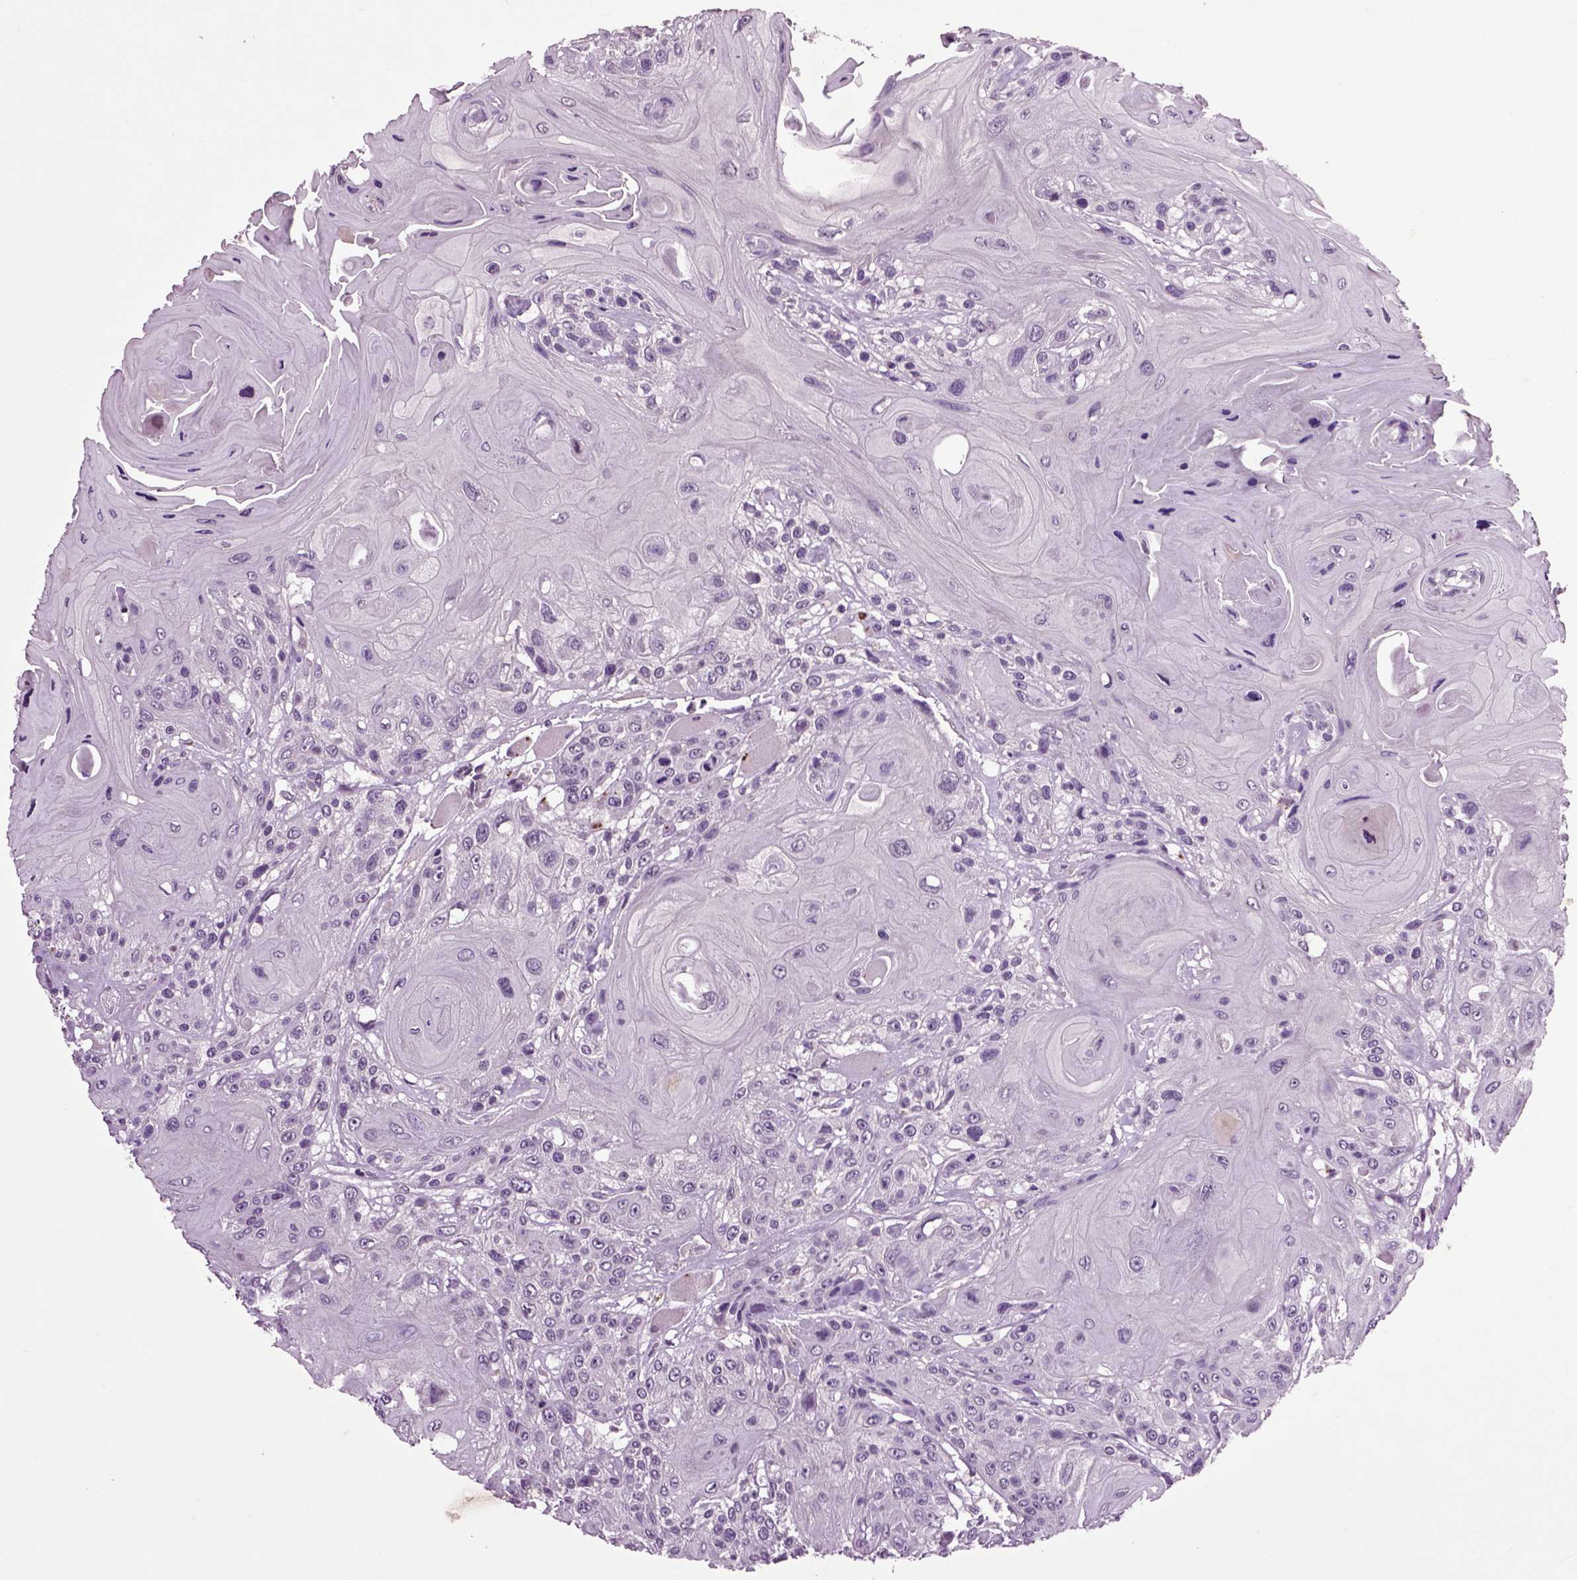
{"staining": {"intensity": "negative", "quantity": "none", "location": "none"}, "tissue": "head and neck cancer", "cell_type": "Tumor cells", "image_type": "cancer", "snomed": [{"axis": "morphology", "description": "Squamous cell carcinoma, NOS"}, {"axis": "topography", "description": "Head-Neck"}], "caption": "This is an immunohistochemistry image of human head and neck cancer (squamous cell carcinoma). There is no positivity in tumor cells.", "gene": "CRHR1", "patient": {"sex": "female", "age": 59}}